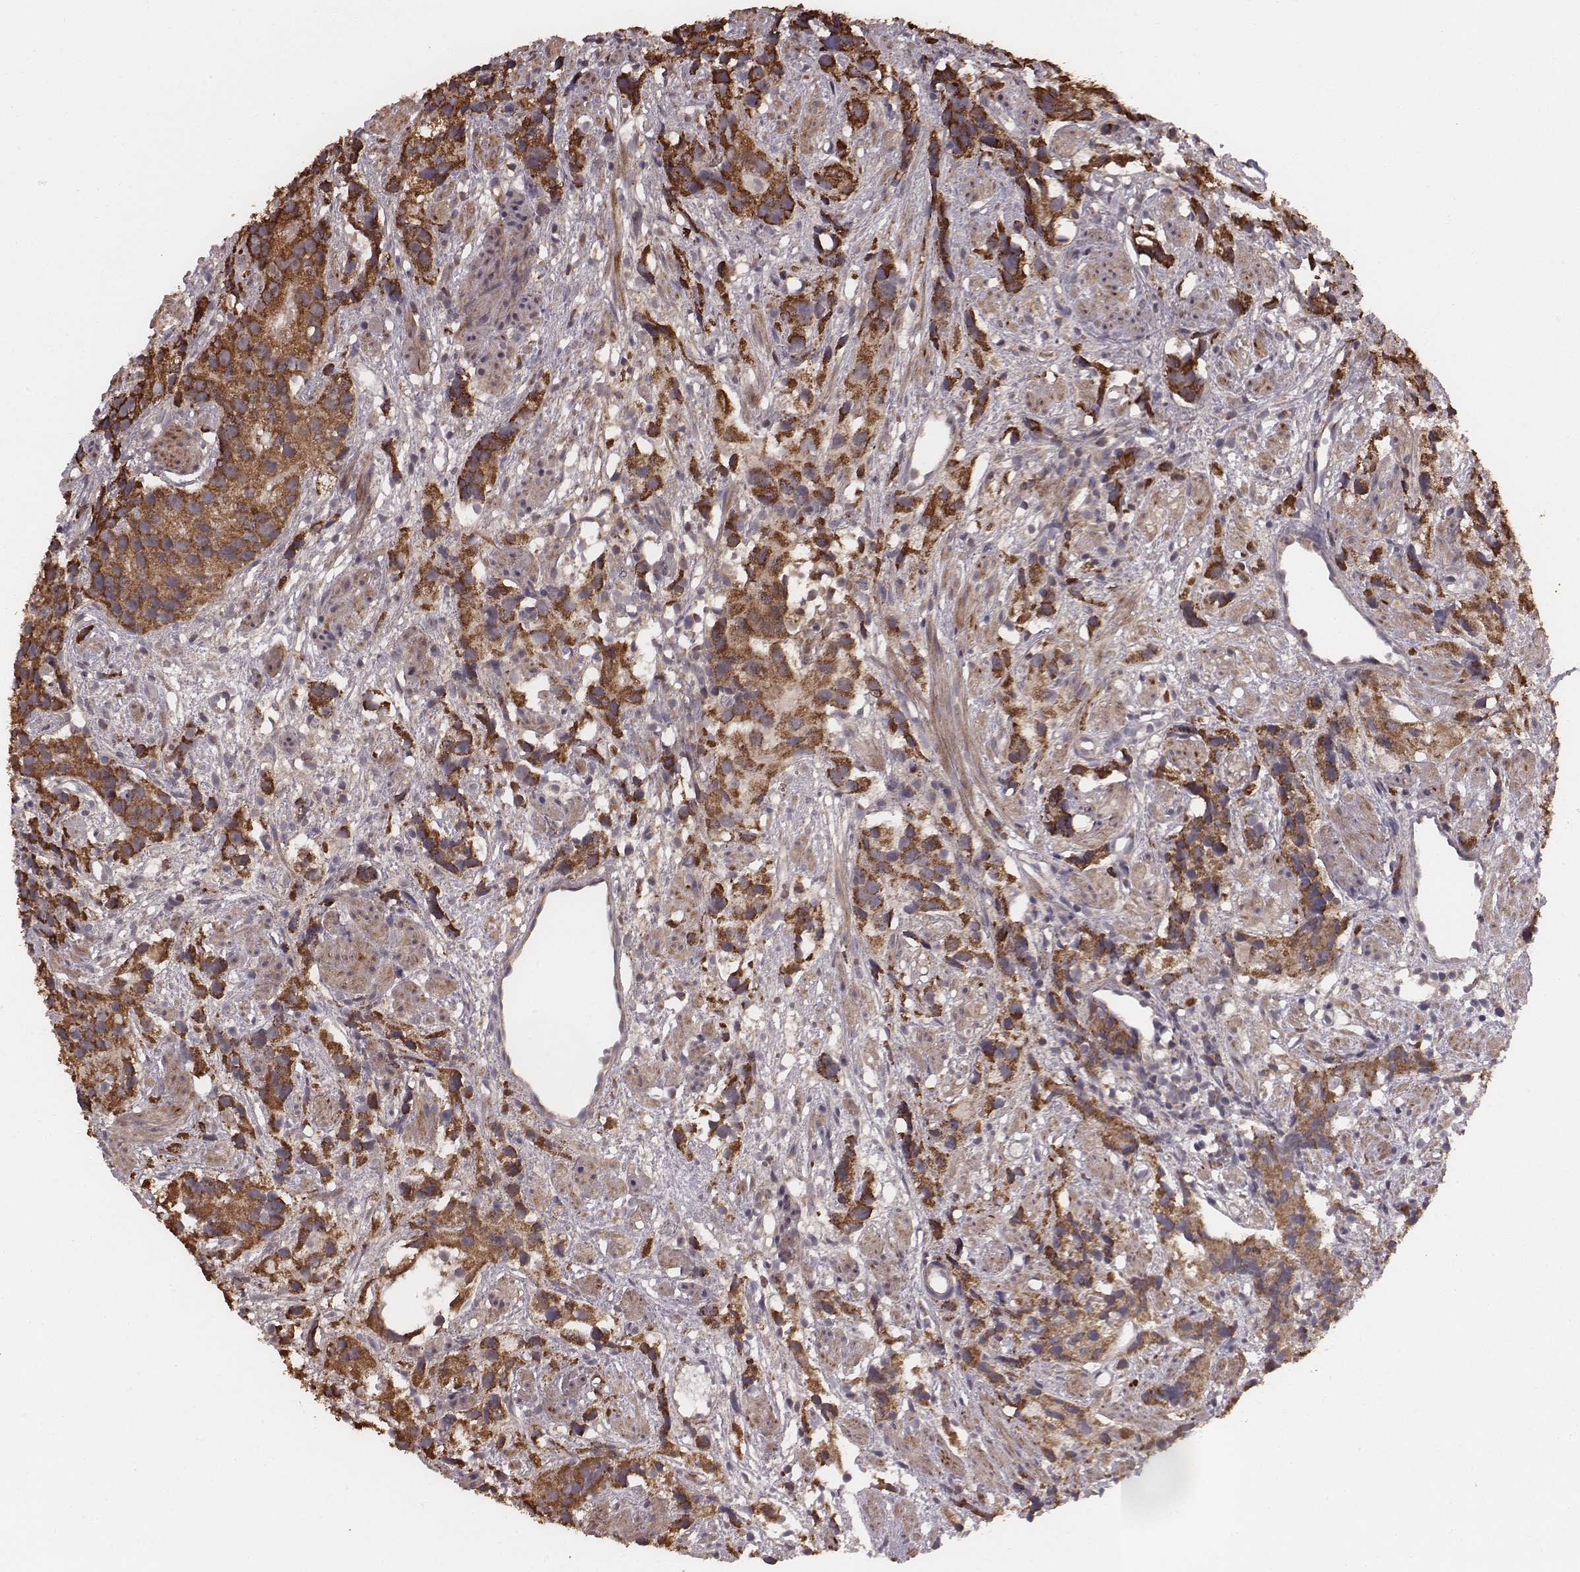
{"staining": {"intensity": "strong", "quantity": ">75%", "location": "cytoplasmic/membranous"}, "tissue": "prostate cancer", "cell_type": "Tumor cells", "image_type": "cancer", "snomed": [{"axis": "morphology", "description": "Adenocarcinoma, High grade"}, {"axis": "topography", "description": "Prostate"}], "caption": "A brown stain highlights strong cytoplasmic/membranous staining of a protein in prostate cancer (high-grade adenocarcinoma) tumor cells. (IHC, brightfield microscopy, high magnification).", "gene": "PDCD2L", "patient": {"sex": "male", "age": 68}}